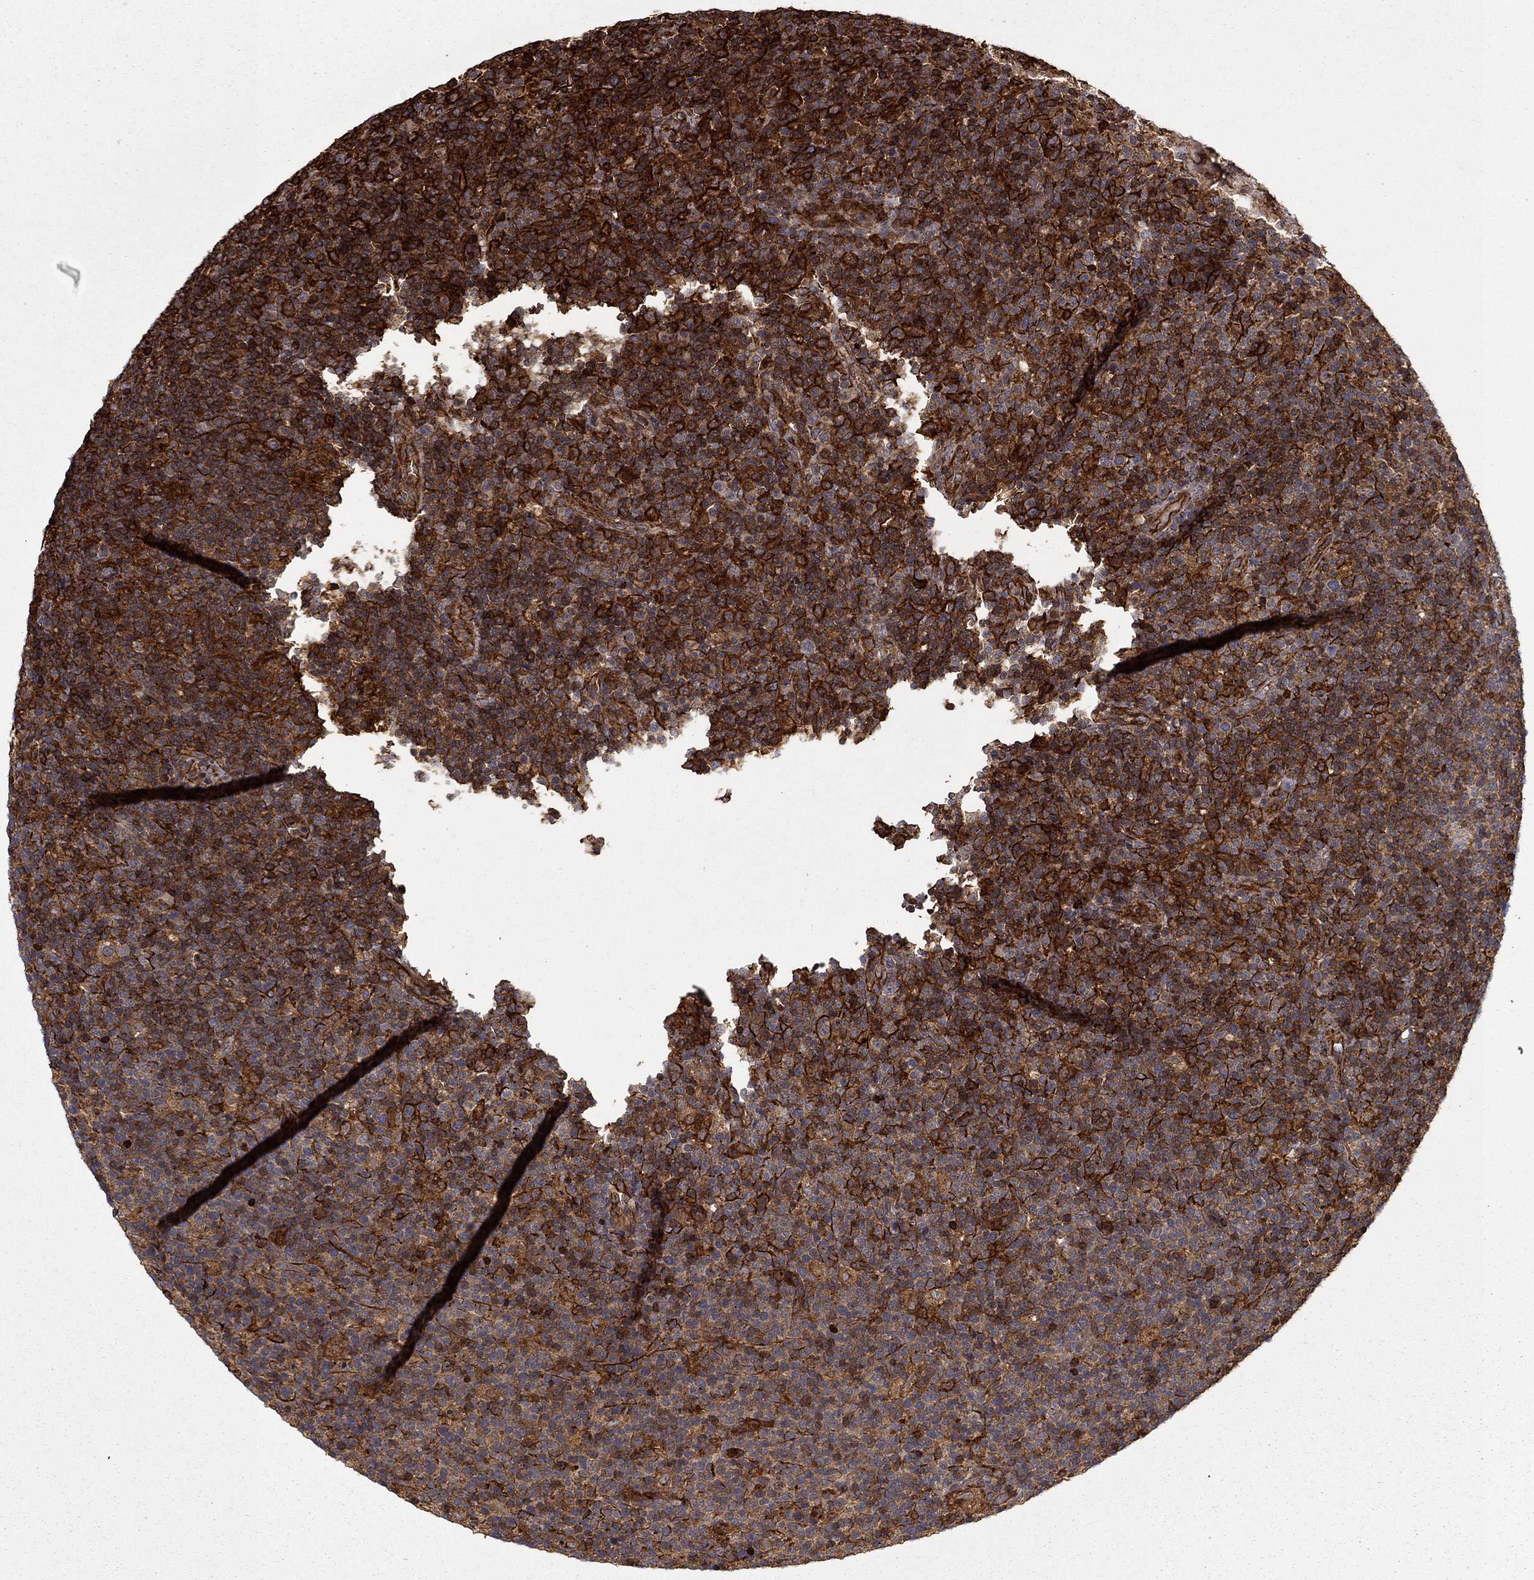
{"staining": {"intensity": "strong", "quantity": "25%-75%", "location": "cytoplasmic/membranous"}, "tissue": "lymphoma", "cell_type": "Tumor cells", "image_type": "cancer", "snomed": [{"axis": "morphology", "description": "Malignant lymphoma, non-Hodgkin's type, High grade"}, {"axis": "topography", "description": "Lymph node"}], "caption": "Immunohistochemistry (IHC) histopathology image of neoplastic tissue: lymphoma stained using IHC reveals high levels of strong protein expression localized specifically in the cytoplasmic/membranous of tumor cells, appearing as a cytoplasmic/membranous brown color.", "gene": "ADM", "patient": {"sex": "male", "age": 61}}